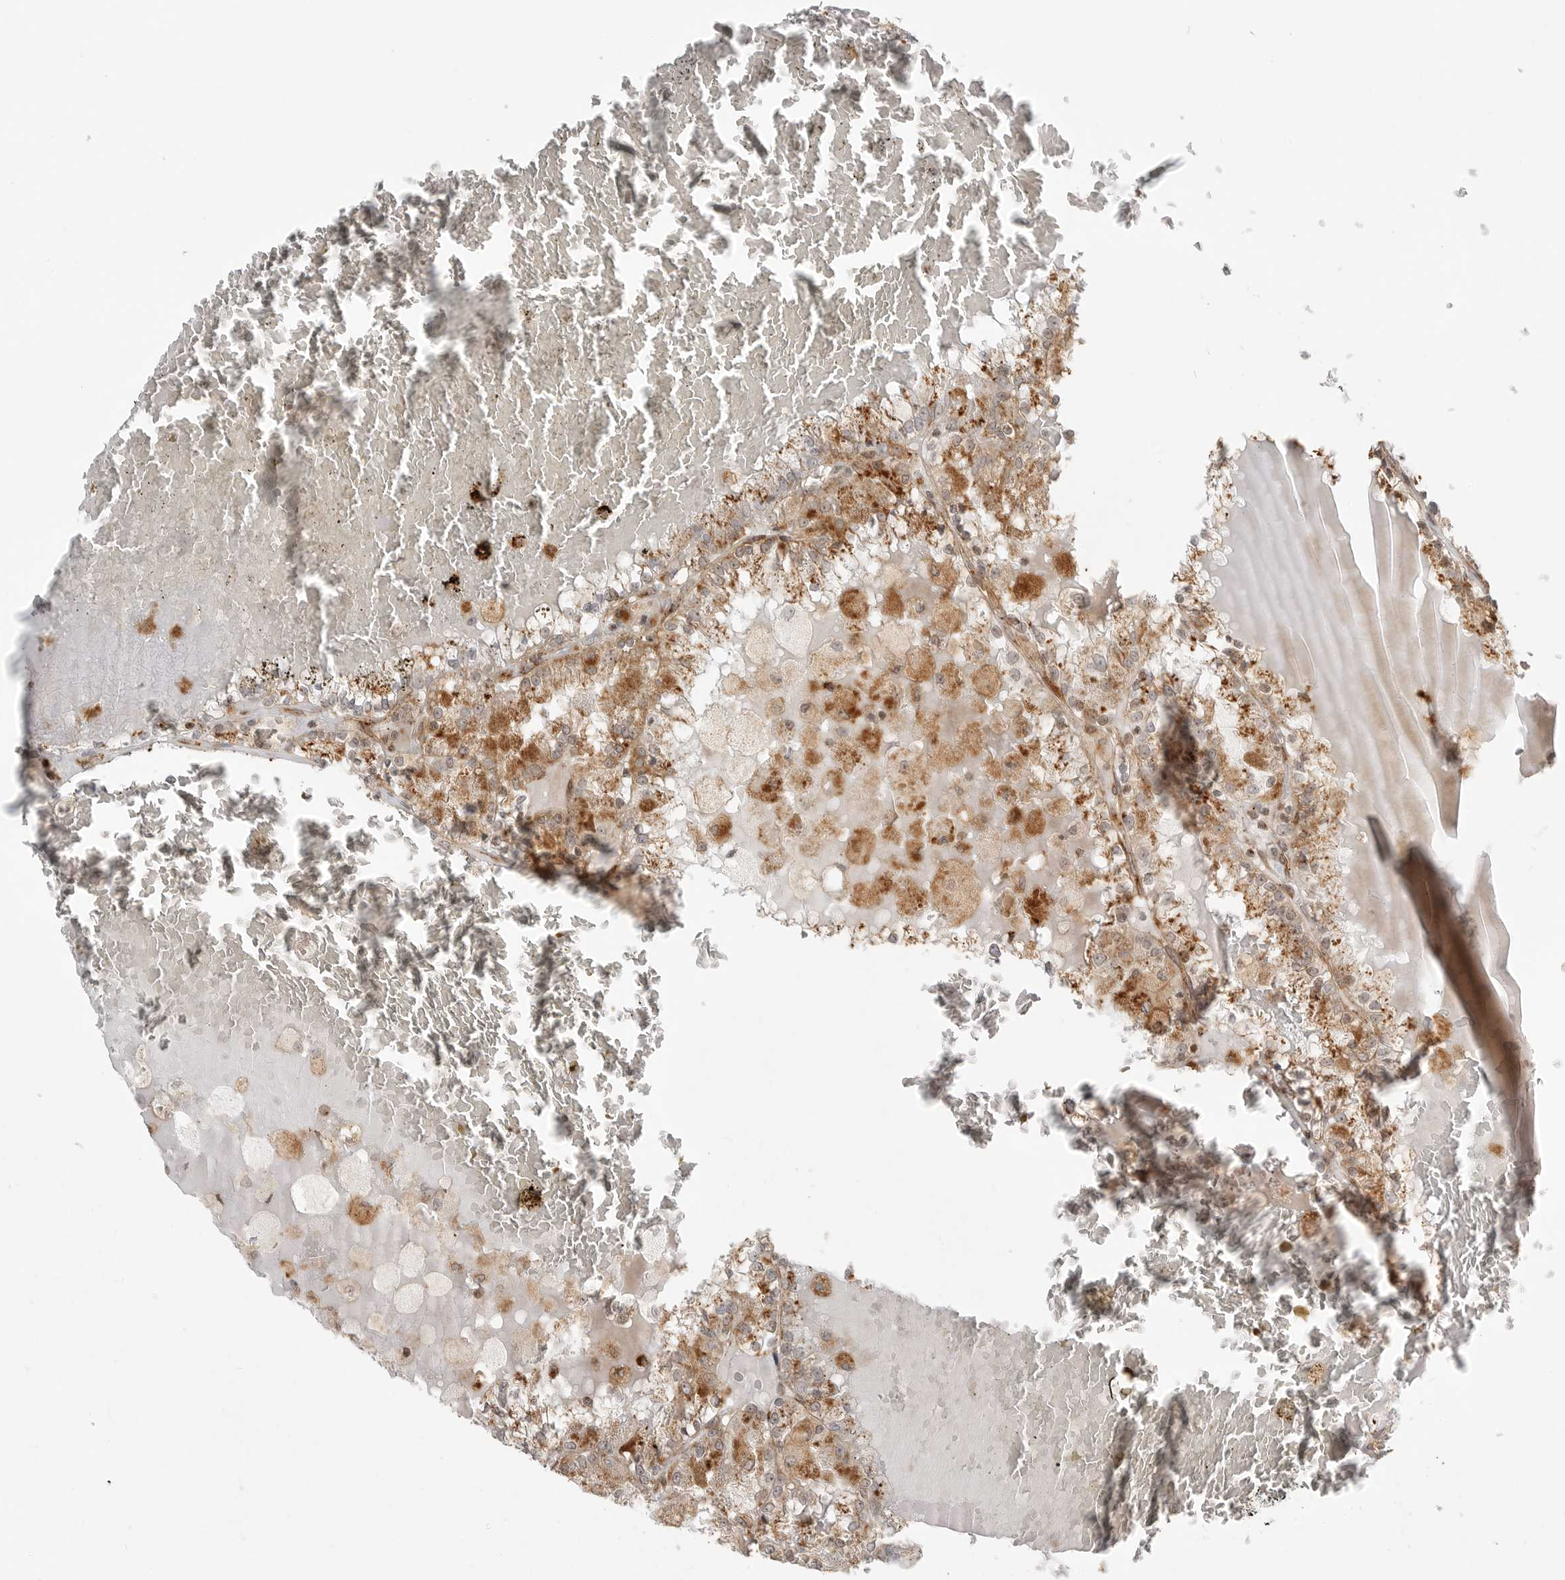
{"staining": {"intensity": "moderate", "quantity": ">75%", "location": "cytoplasmic/membranous"}, "tissue": "renal cancer", "cell_type": "Tumor cells", "image_type": "cancer", "snomed": [{"axis": "morphology", "description": "Adenocarcinoma, NOS"}, {"axis": "topography", "description": "Kidney"}], "caption": "Immunohistochemistry histopathology image of renal cancer stained for a protein (brown), which shows medium levels of moderate cytoplasmic/membranous staining in approximately >75% of tumor cells.", "gene": "IDUA", "patient": {"sex": "female", "age": 56}}